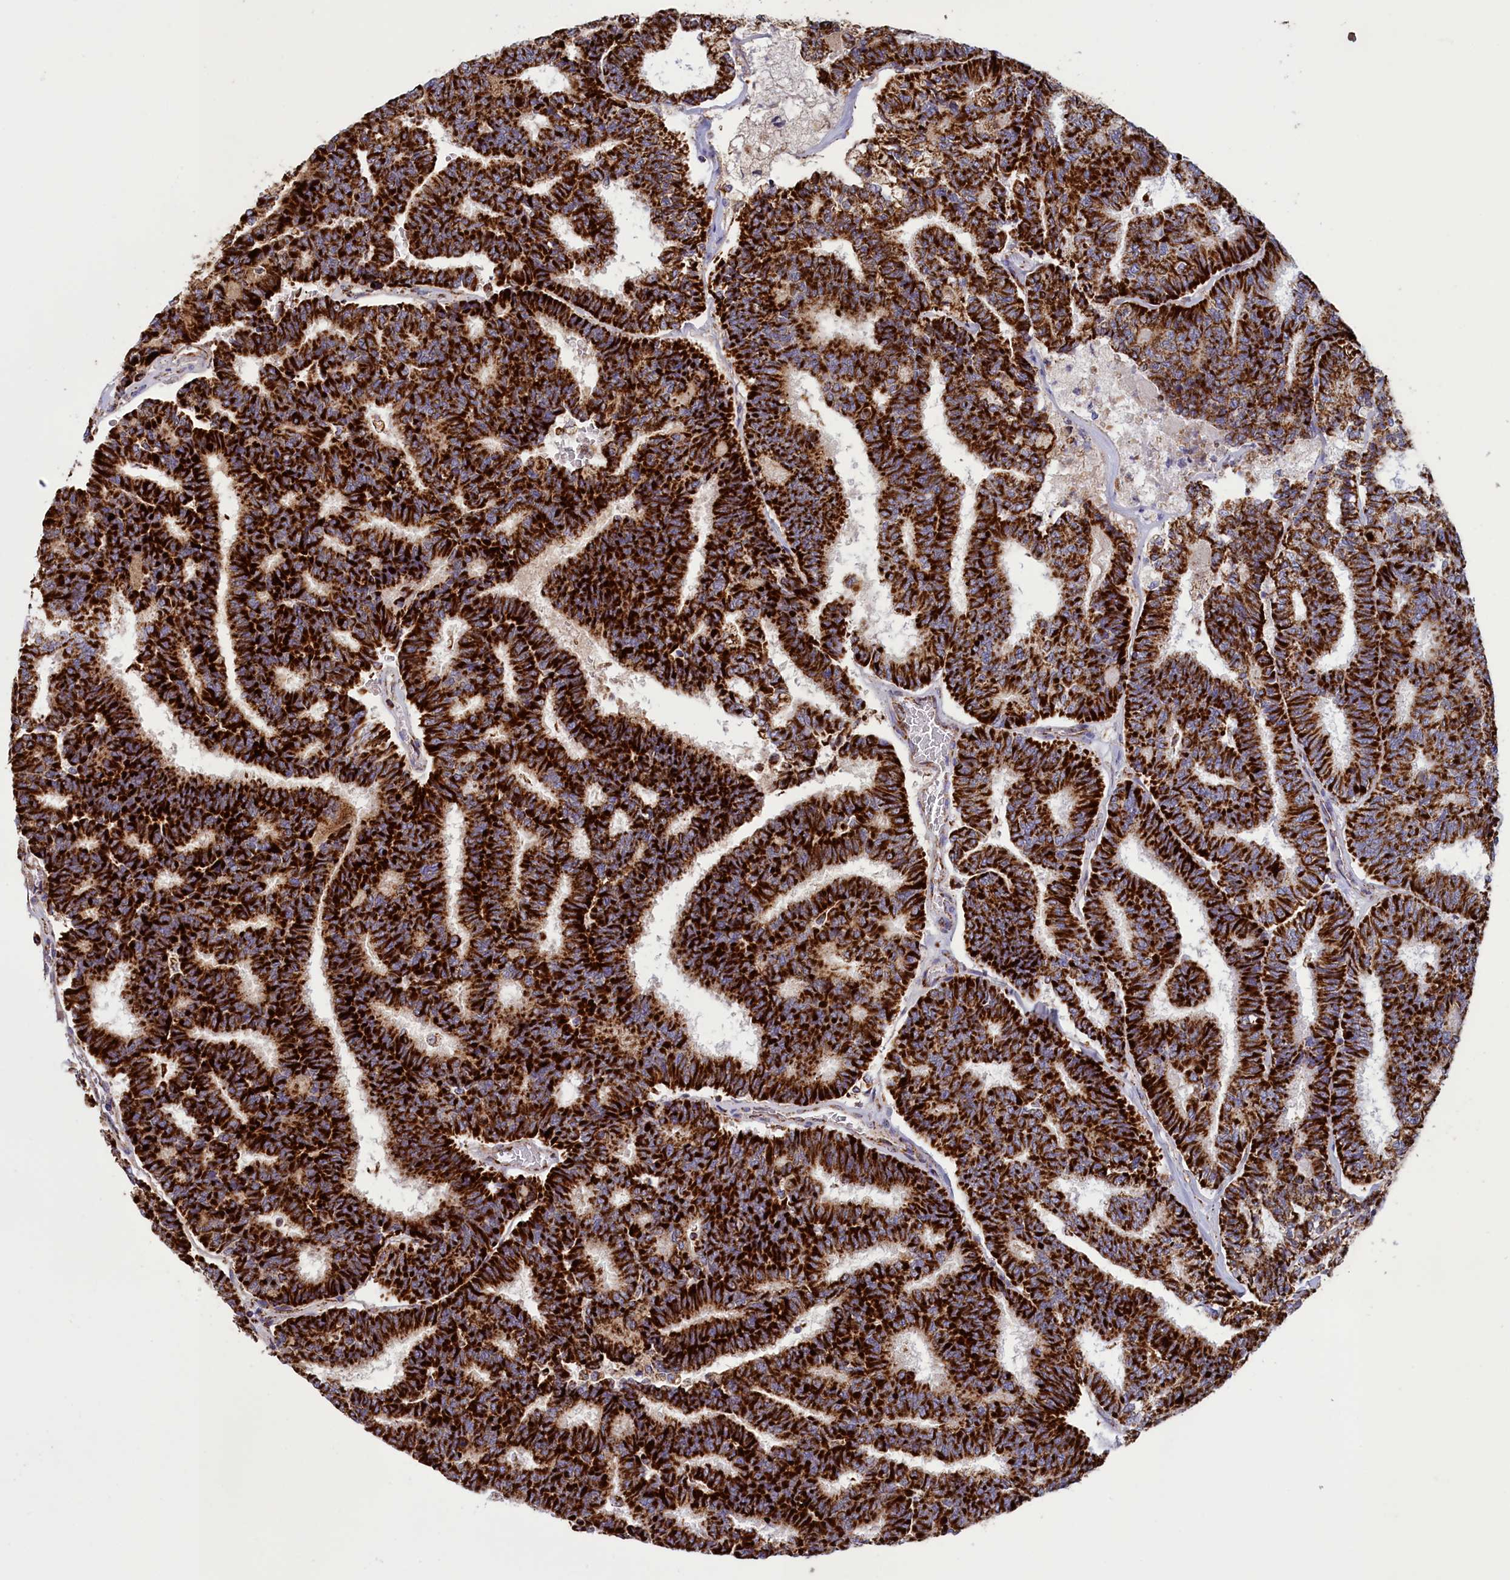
{"staining": {"intensity": "strong", "quantity": ">75%", "location": "cytoplasmic/membranous"}, "tissue": "thyroid cancer", "cell_type": "Tumor cells", "image_type": "cancer", "snomed": [{"axis": "morphology", "description": "Papillary adenocarcinoma, NOS"}, {"axis": "topography", "description": "Thyroid gland"}], "caption": "This is an image of immunohistochemistry staining of thyroid cancer, which shows strong staining in the cytoplasmic/membranous of tumor cells.", "gene": "ISOC2", "patient": {"sex": "female", "age": 35}}